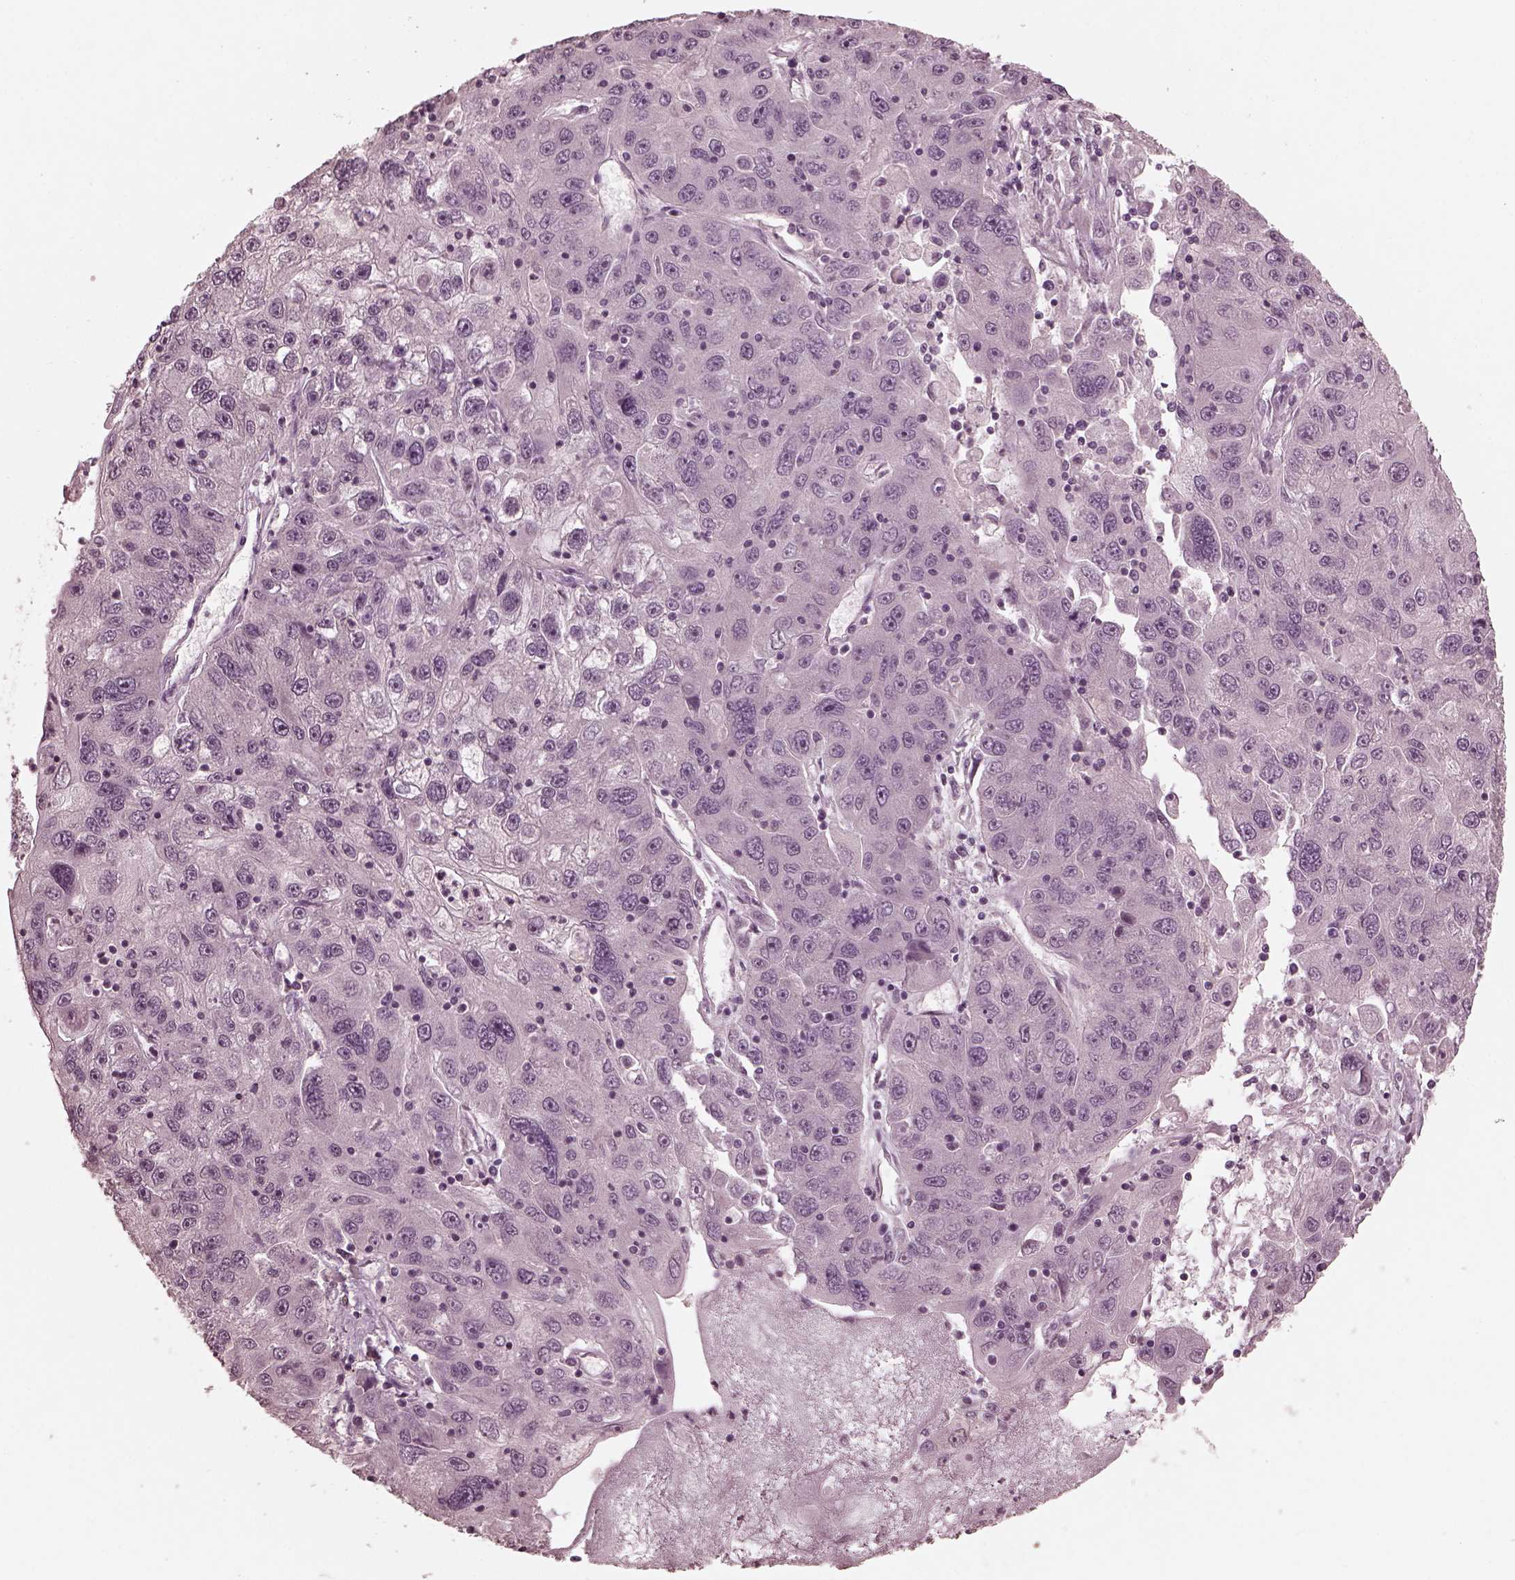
{"staining": {"intensity": "negative", "quantity": "none", "location": "none"}, "tissue": "stomach cancer", "cell_type": "Tumor cells", "image_type": "cancer", "snomed": [{"axis": "morphology", "description": "Adenocarcinoma, NOS"}, {"axis": "topography", "description": "Stomach"}], "caption": "Human adenocarcinoma (stomach) stained for a protein using IHC reveals no staining in tumor cells.", "gene": "RGS7", "patient": {"sex": "male", "age": 56}}